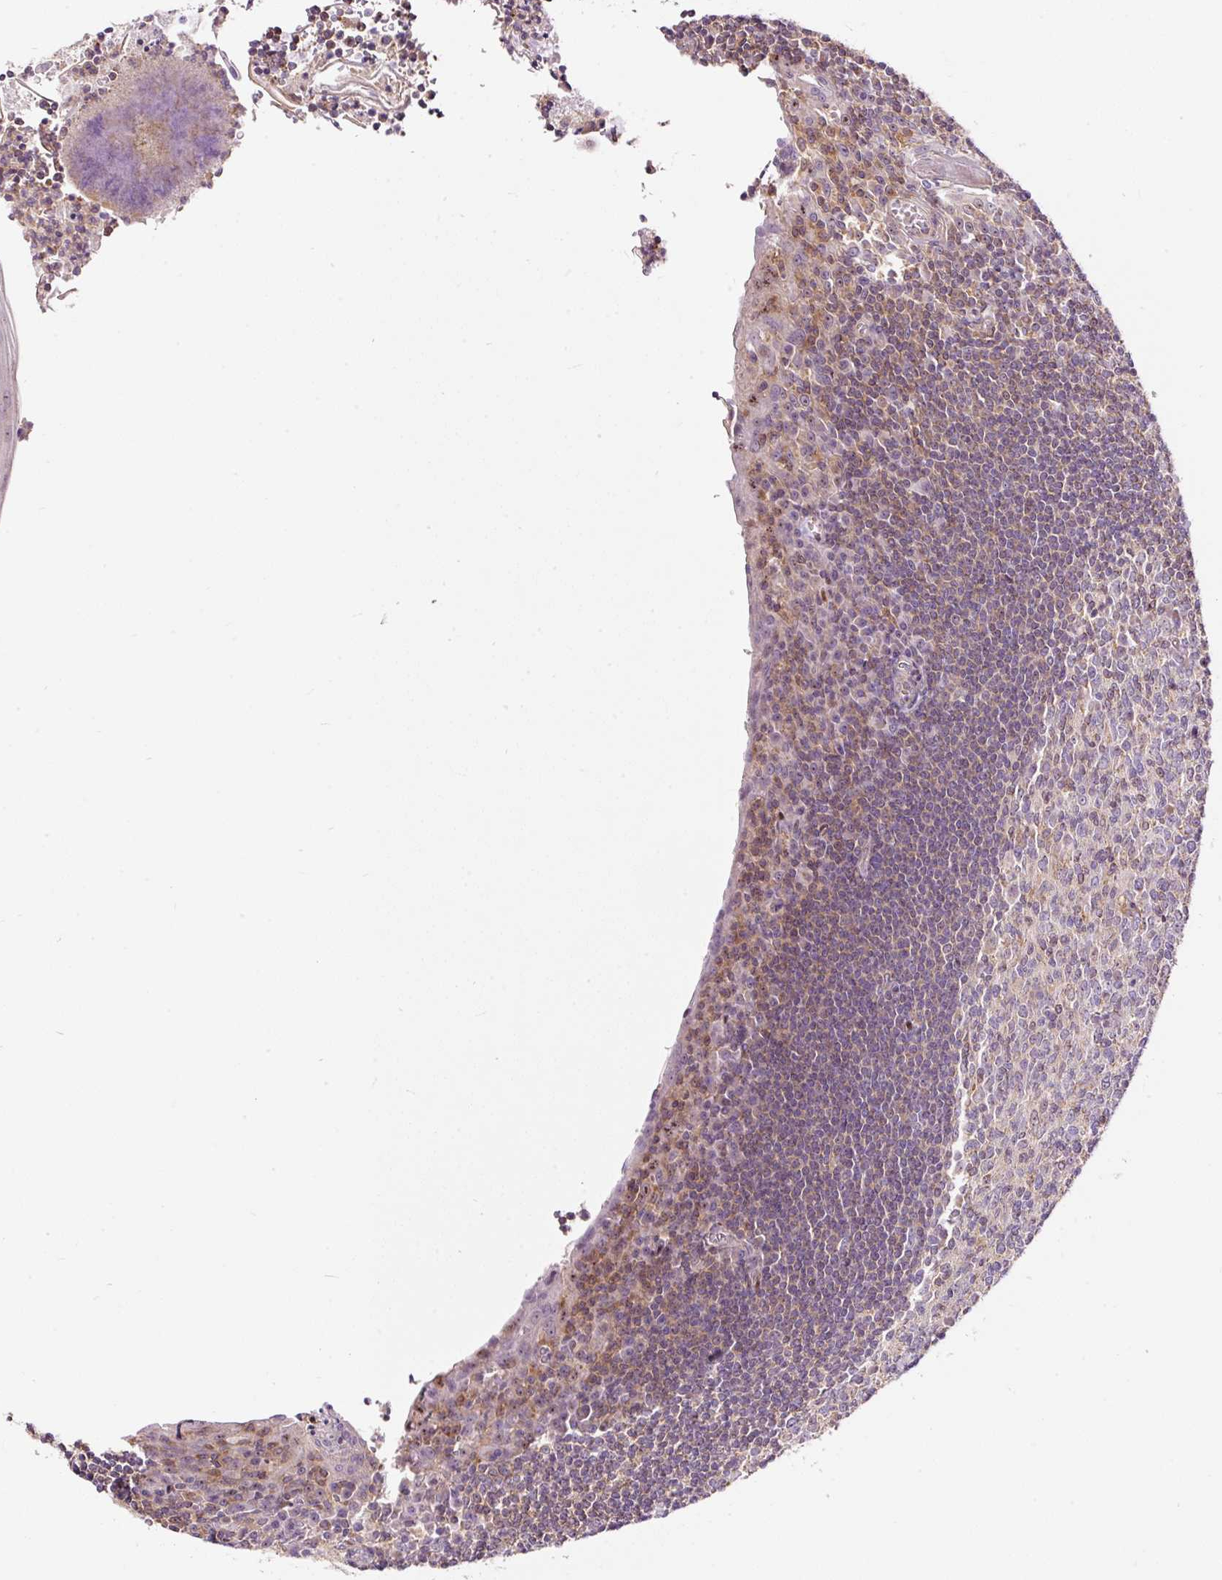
{"staining": {"intensity": "moderate", "quantity": "<25%", "location": "cytoplasmic/membranous"}, "tissue": "tonsil", "cell_type": "Germinal center cells", "image_type": "normal", "snomed": [{"axis": "morphology", "description": "Normal tissue, NOS"}, {"axis": "topography", "description": "Tonsil"}], "caption": "The immunohistochemical stain highlights moderate cytoplasmic/membranous positivity in germinal center cells of unremarkable tonsil. (IHC, brightfield microscopy, high magnification).", "gene": "BOLA3", "patient": {"sex": "male", "age": 27}}